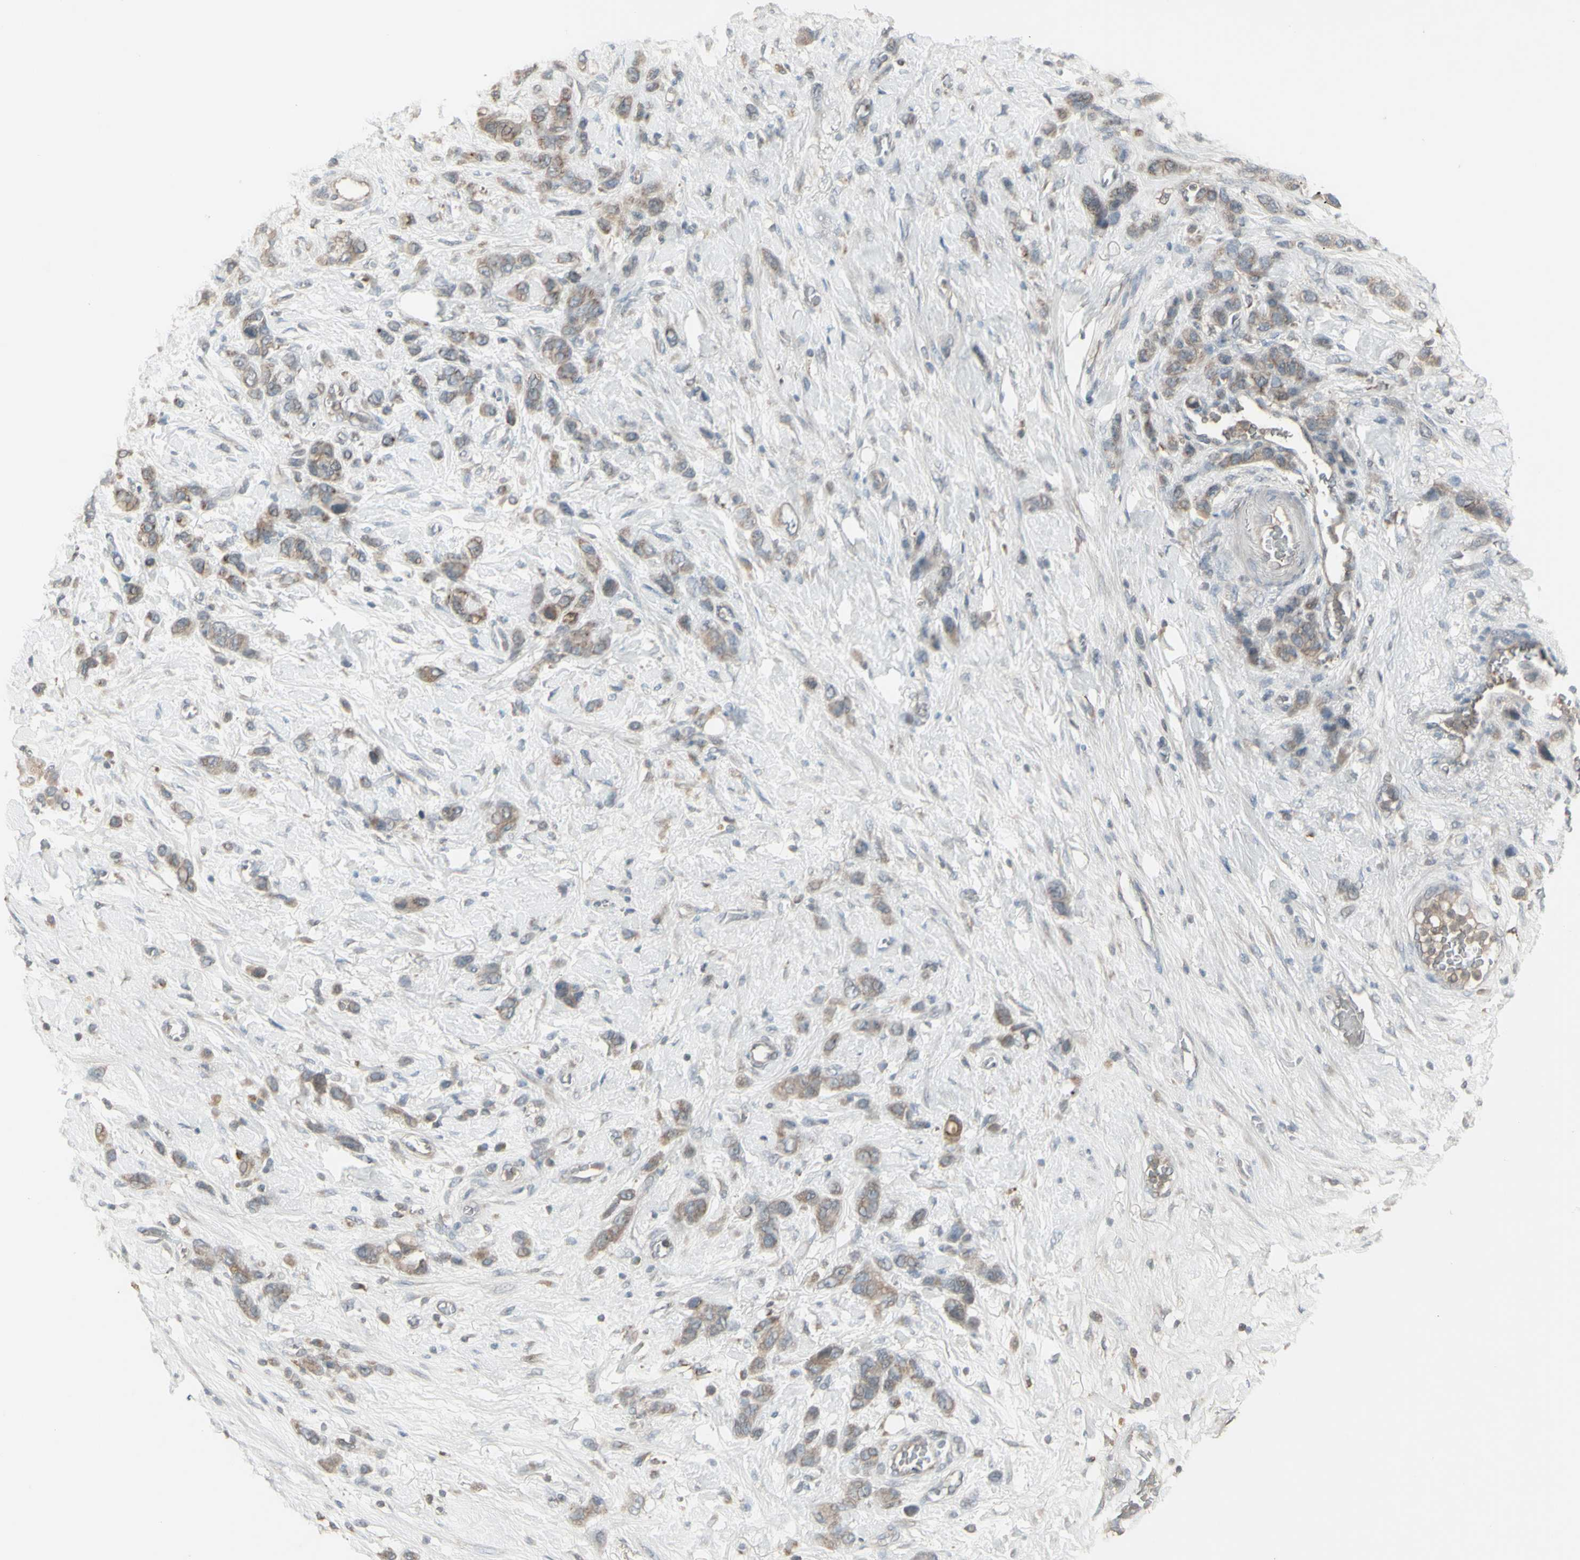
{"staining": {"intensity": "moderate", "quantity": "<25%", "location": "cytoplasmic/membranous"}, "tissue": "stomach cancer", "cell_type": "Tumor cells", "image_type": "cancer", "snomed": [{"axis": "morphology", "description": "Adenocarcinoma, NOS"}, {"axis": "morphology", "description": "Adenocarcinoma, High grade"}, {"axis": "topography", "description": "Stomach, upper"}, {"axis": "topography", "description": "Stomach, lower"}], "caption": "High-magnification brightfield microscopy of stomach cancer (adenocarcinoma) stained with DAB (3,3'-diaminobenzidine) (brown) and counterstained with hematoxylin (blue). tumor cells exhibit moderate cytoplasmic/membranous staining is seen in approximately<25% of cells. (DAB (3,3'-diaminobenzidine) = brown stain, brightfield microscopy at high magnification).", "gene": "CSK", "patient": {"sex": "female", "age": 65}}